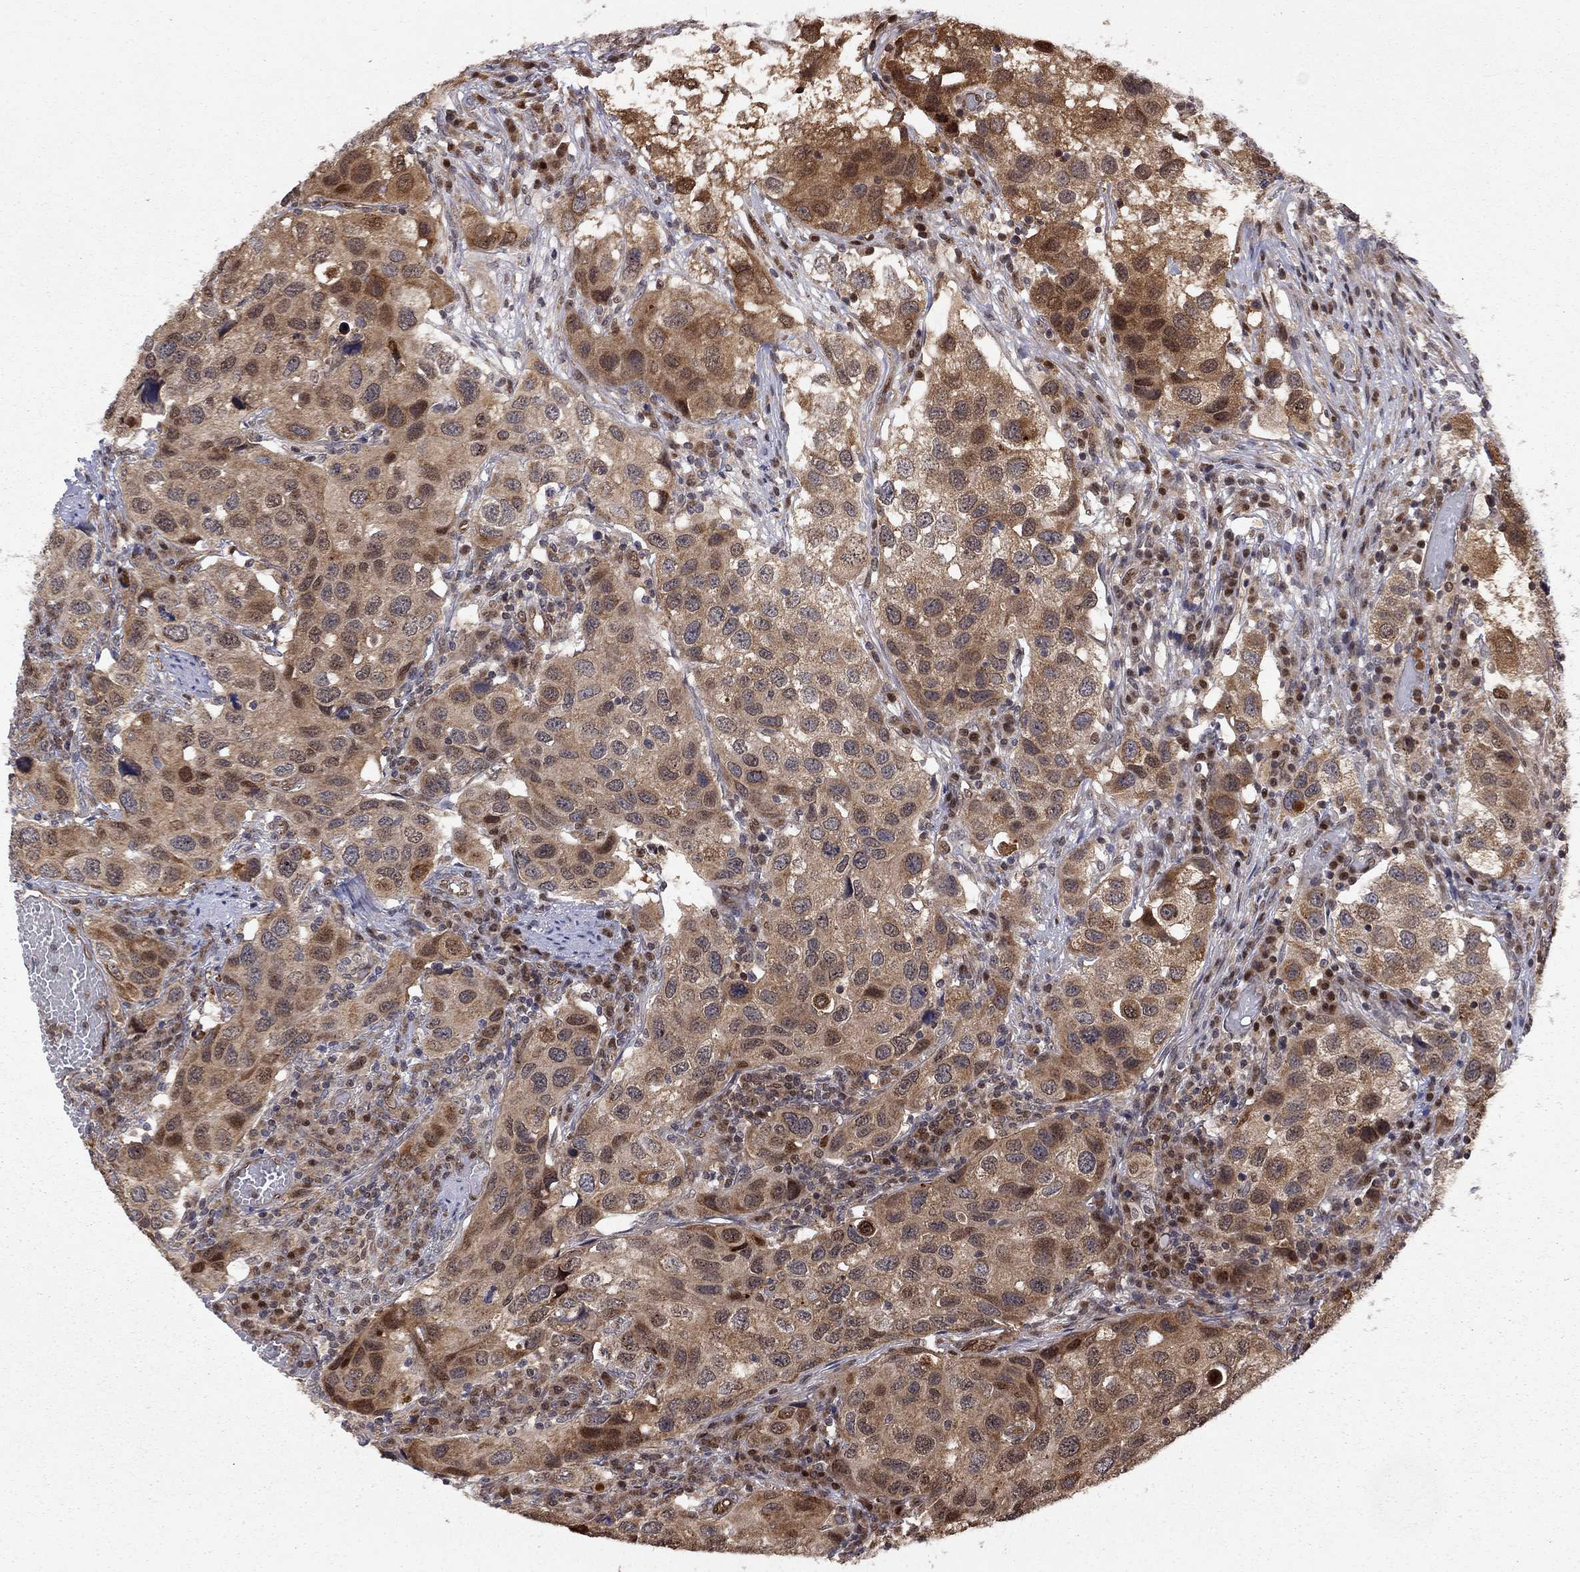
{"staining": {"intensity": "moderate", "quantity": ">75%", "location": "cytoplasmic/membranous"}, "tissue": "urothelial cancer", "cell_type": "Tumor cells", "image_type": "cancer", "snomed": [{"axis": "morphology", "description": "Urothelial carcinoma, High grade"}, {"axis": "topography", "description": "Urinary bladder"}], "caption": "Human high-grade urothelial carcinoma stained with a protein marker exhibits moderate staining in tumor cells.", "gene": "ELOB", "patient": {"sex": "male", "age": 79}}